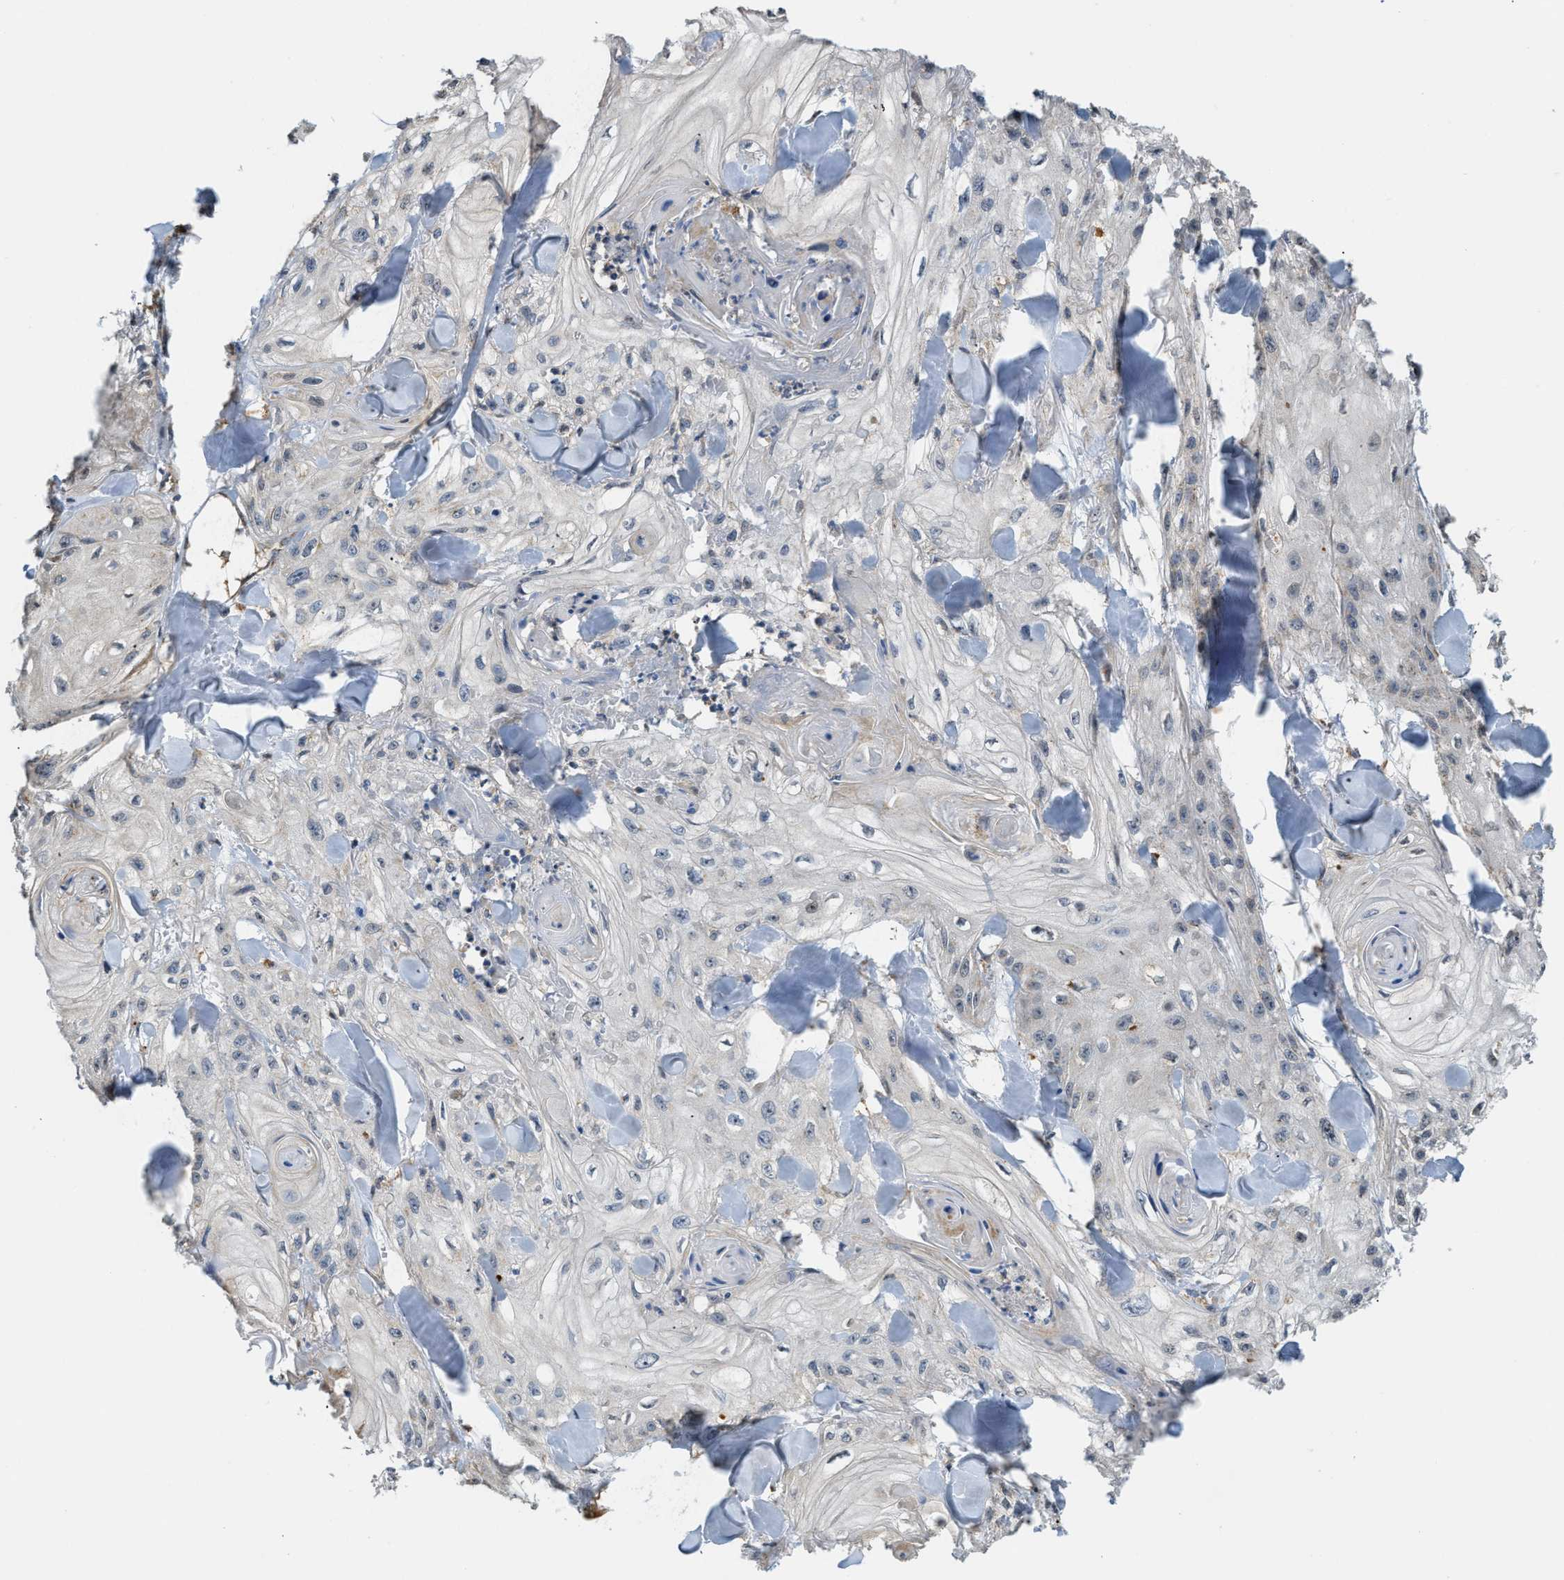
{"staining": {"intensity": "negative", "quantity": "none", "location": "none"}, "tissue": "skin cancer", "cell_type": "Tumor cells", "image_type": "cancer", "snomed": [{"axis": "morphology", "description": "Squamous cell carcinoma, NOS"}, {"axis": "topography", "description": "Skin"}], "caption": "Squamous cell carcinoma (skin) stained for a protein using immunohistochemistry (IHC) shows no expression tumor cells.", "gene": "STARD3NL", "patient": {"sex": "male", "age": 74}}